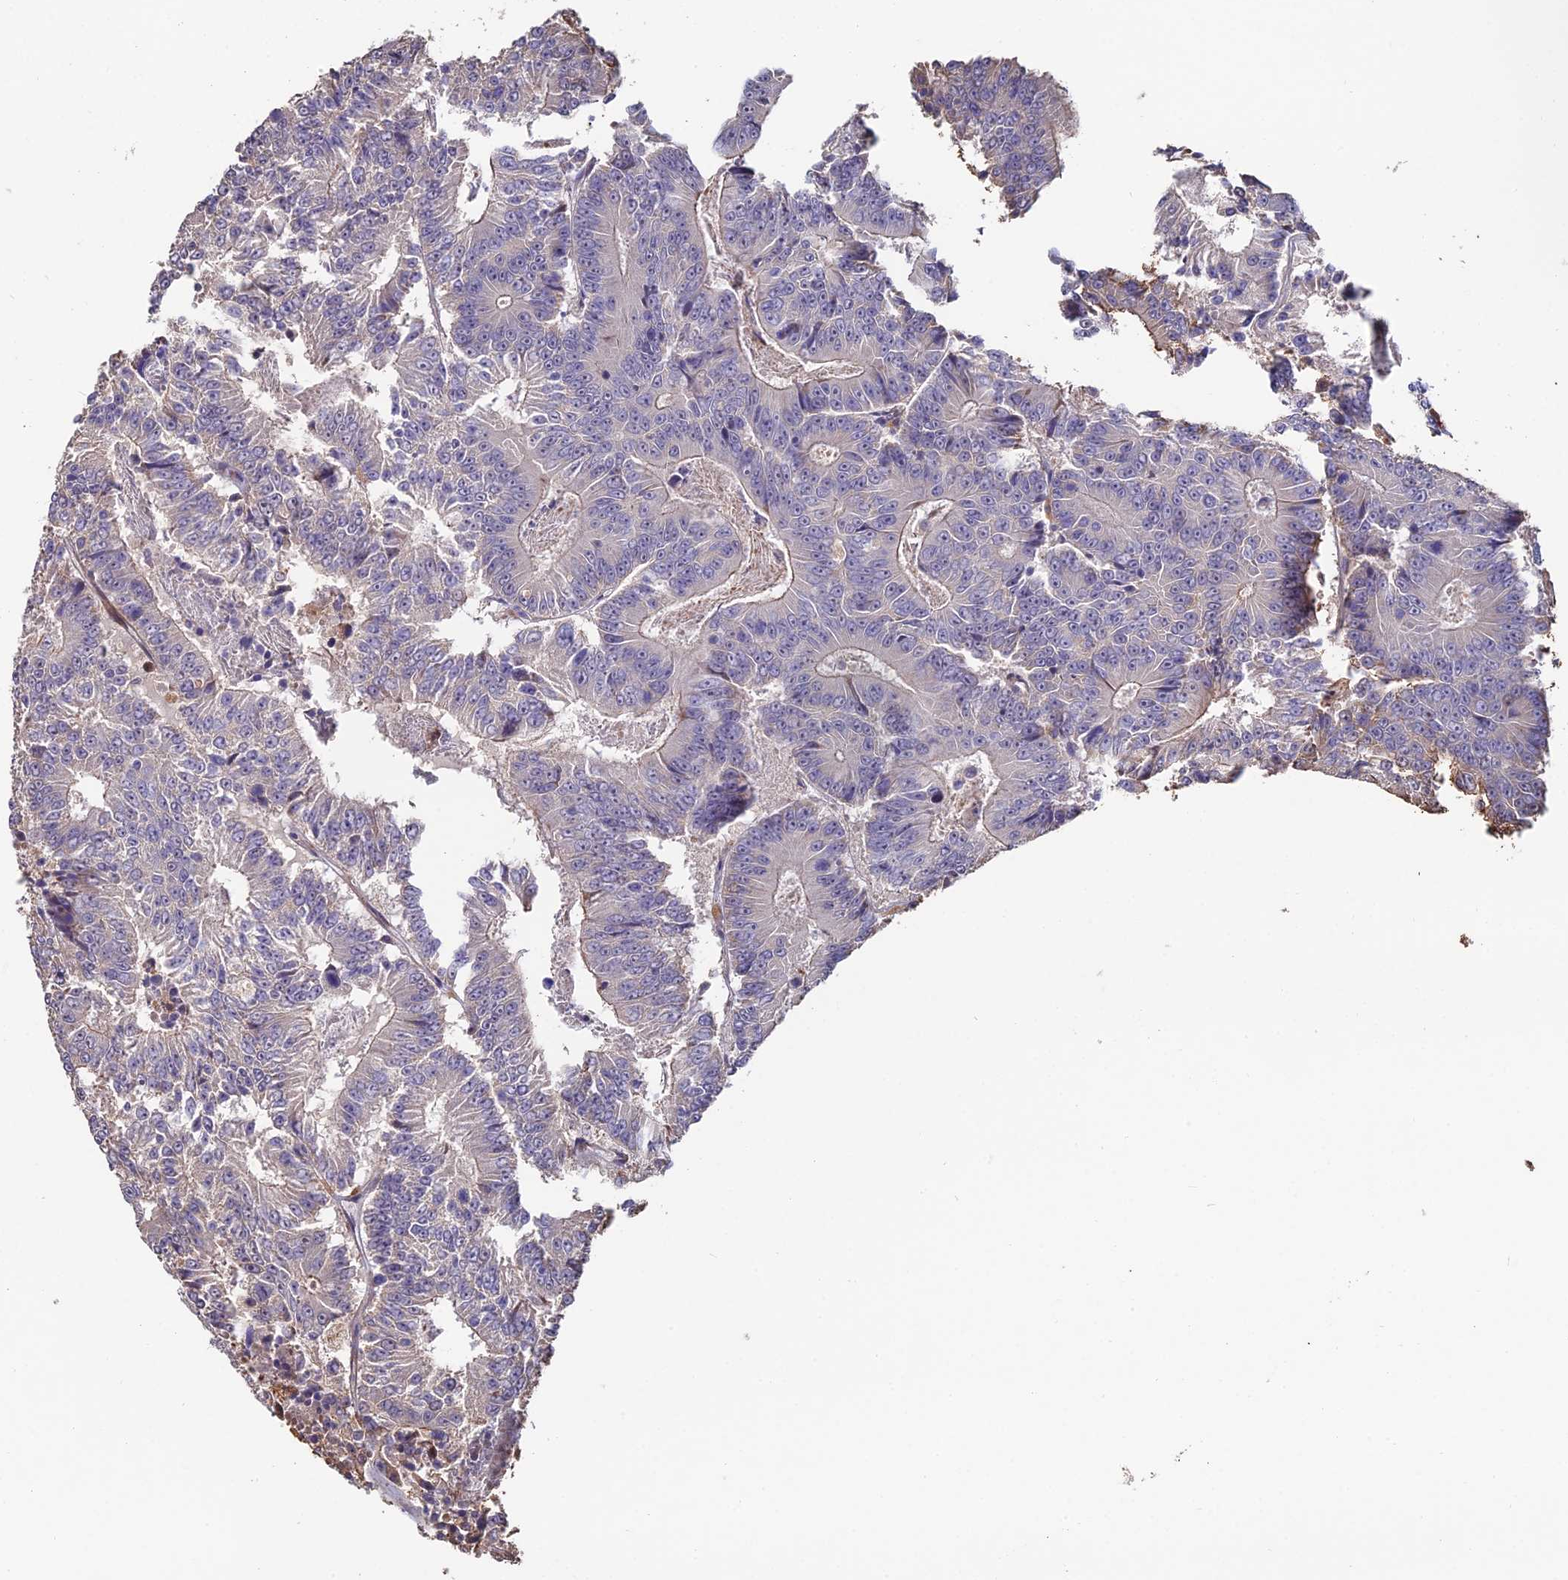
{"staining": {"intensity": "weak", "quantity": "25%-75%", "location": "cytoplasmic/membranous"}, "tissue": "colorectal cancer", "cell_type": "Tumor cells", "image_type": "cancer", "snomed": [{"axis": "morphology", "description": "Adenocarcinoma, NOS"}, {"axis": "topography", "description": "Colon"}], "caption": "Tumor cells demonstrate low levels of weak cytoplasmic/membranous expression in approximately 25%-75% of cells in colorectal cancer.", "gene": "ACTR5", "patient": {"sex": "male", "age": 83}}